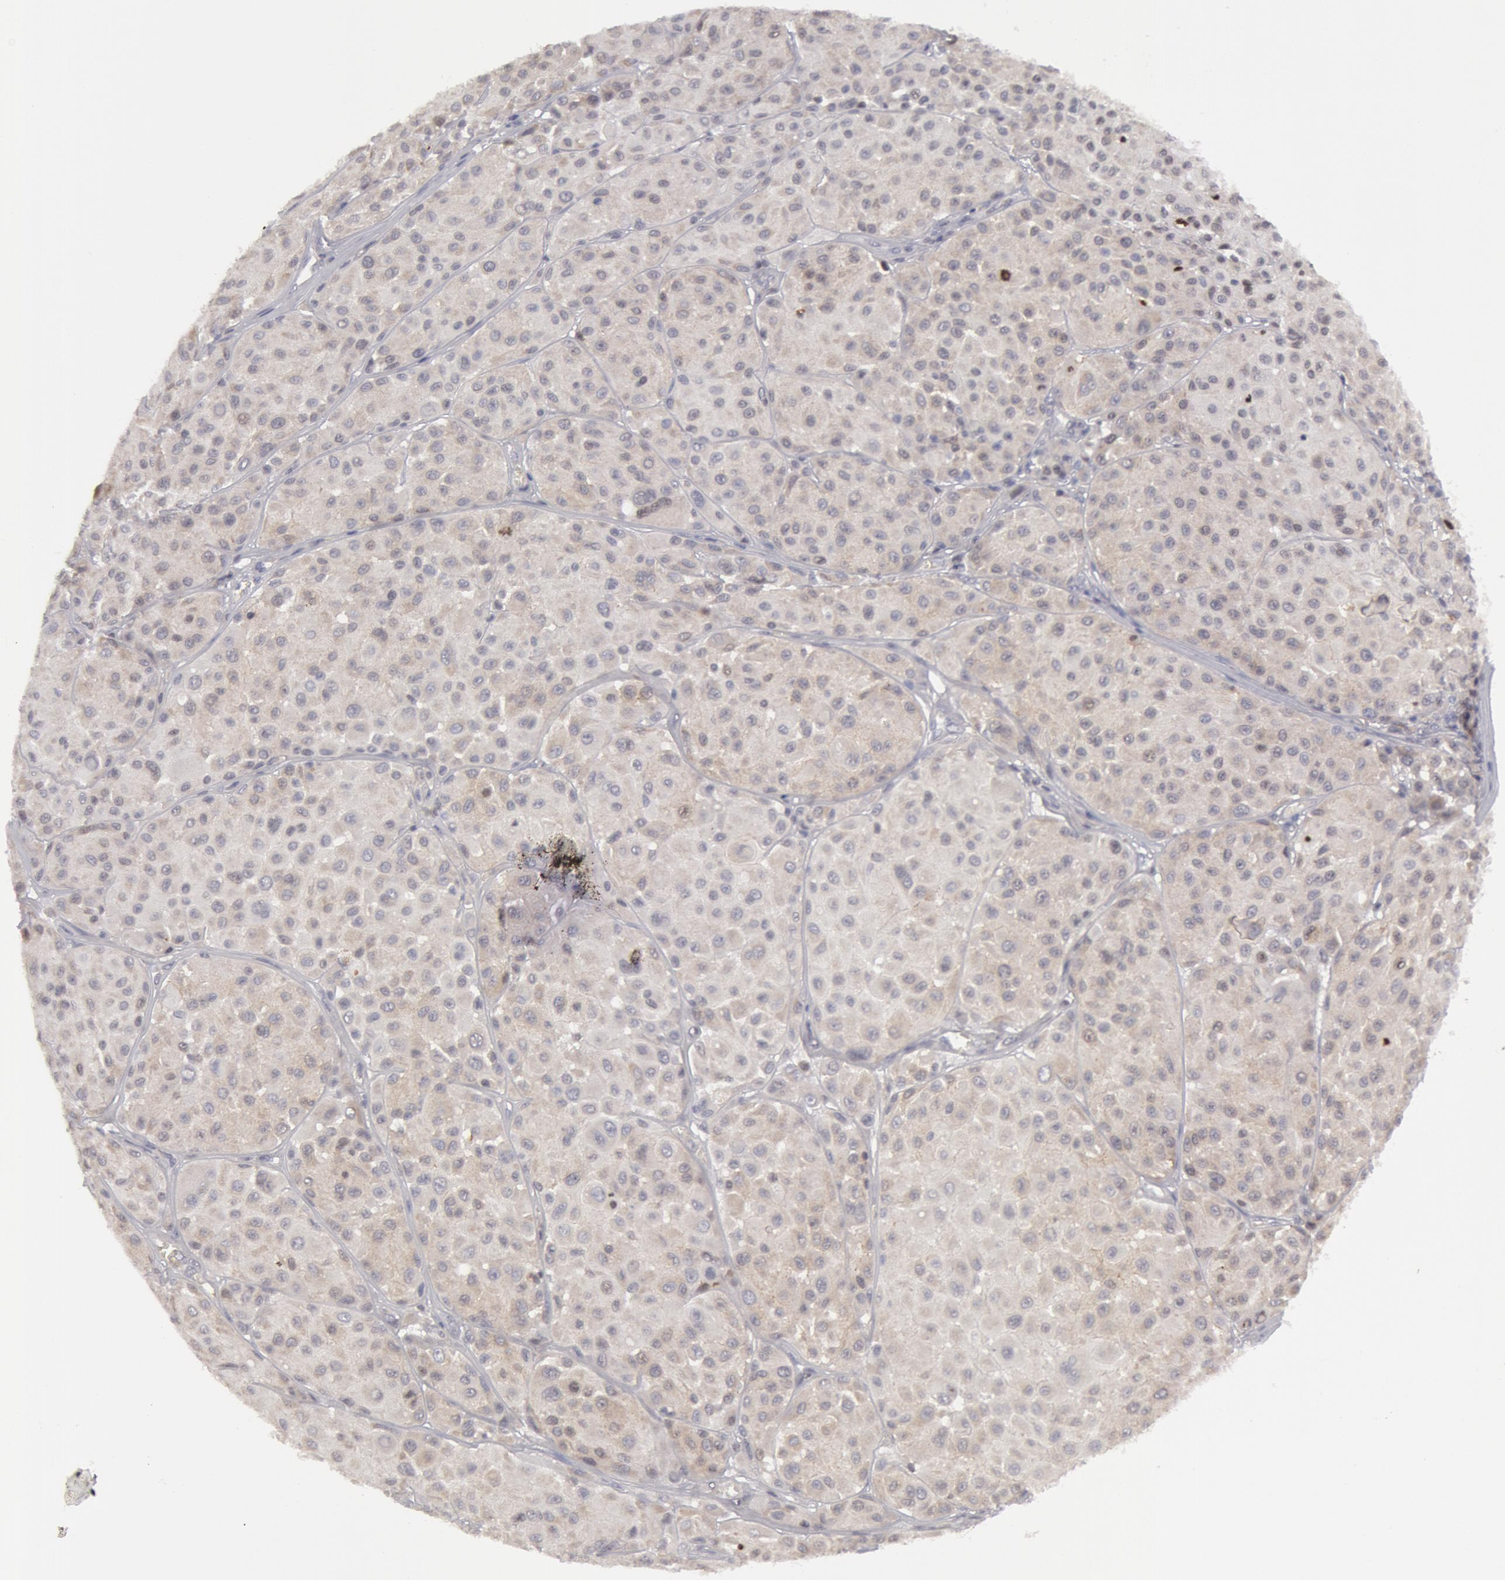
{"staining": {"intensity": "negative", "quantity": "none", "location": "none"}, "tissue": "melanoma", "cell_type": "Tumor cells", "image_type": "cancer", "snomed": [{"axis": "morphology", "description": "Malignant melanoma, NOS"}, {"axis": "topography", "description": "Skin"}], "caption": "Malignant melanoma was stained to show a protein in brown. There is no significant staining in tumor cells.", "gene": "ERBB2", "patient": {"sex": "male", "age": 36}}